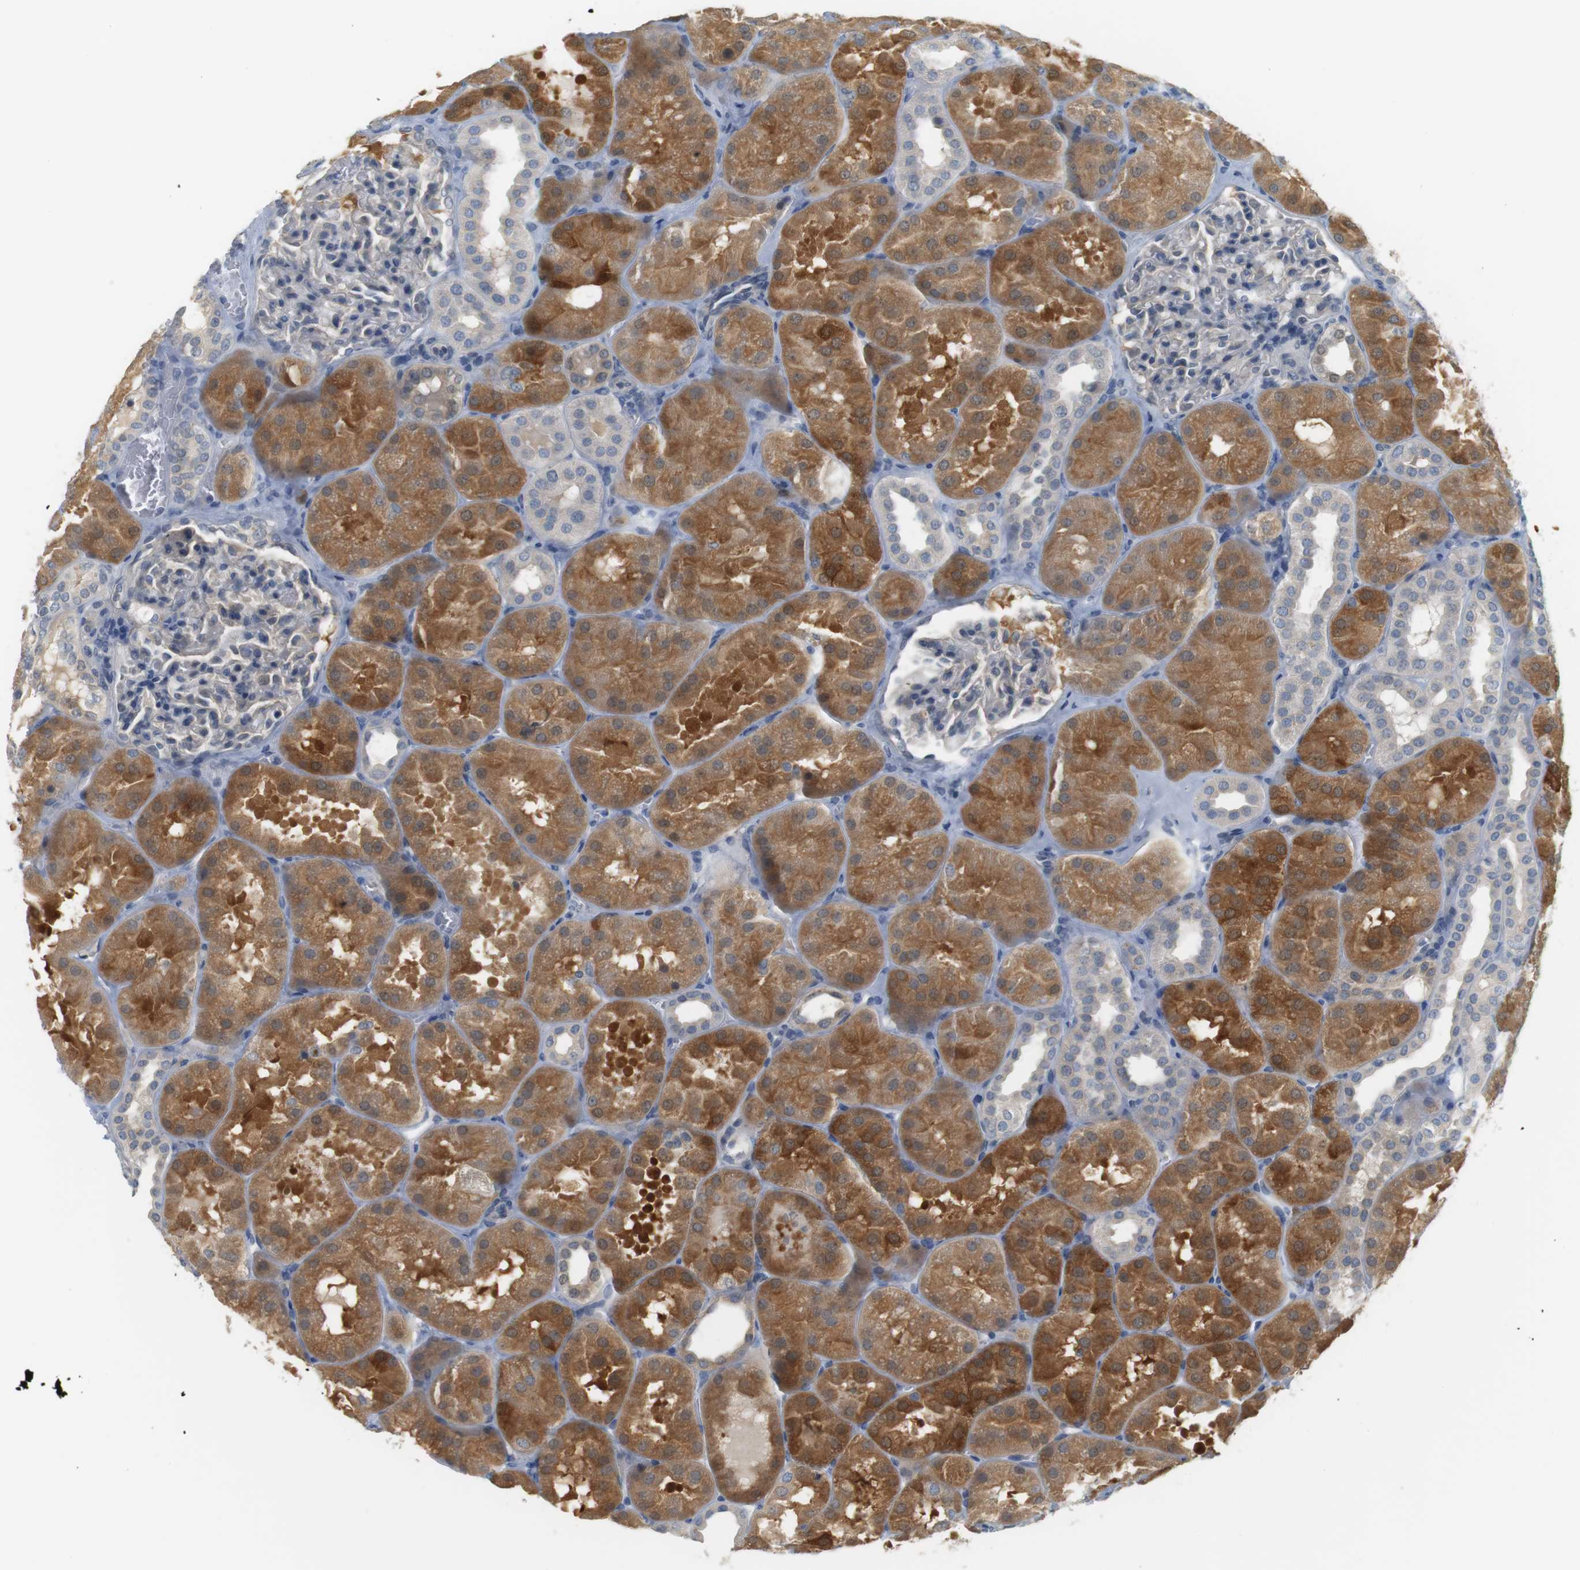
{"staining": {"intensity": "negative", "quantity": "none", "location": "none"}, "tissue": "kidney", "cell_type": "Cells in glomeruli", "image_type": "normal", "snomed": [{"axis": "morphology", "description": "Normal tissue, NOS"}, {"axis": "topography", "description": "Kidney"}], "caption": "Immunohistochemical staining of benign human kidney exhibits no significant staining in cells in glomeruli.", "gene": "CREB3L2", "patient": {"sex": "male", "age": 28}}